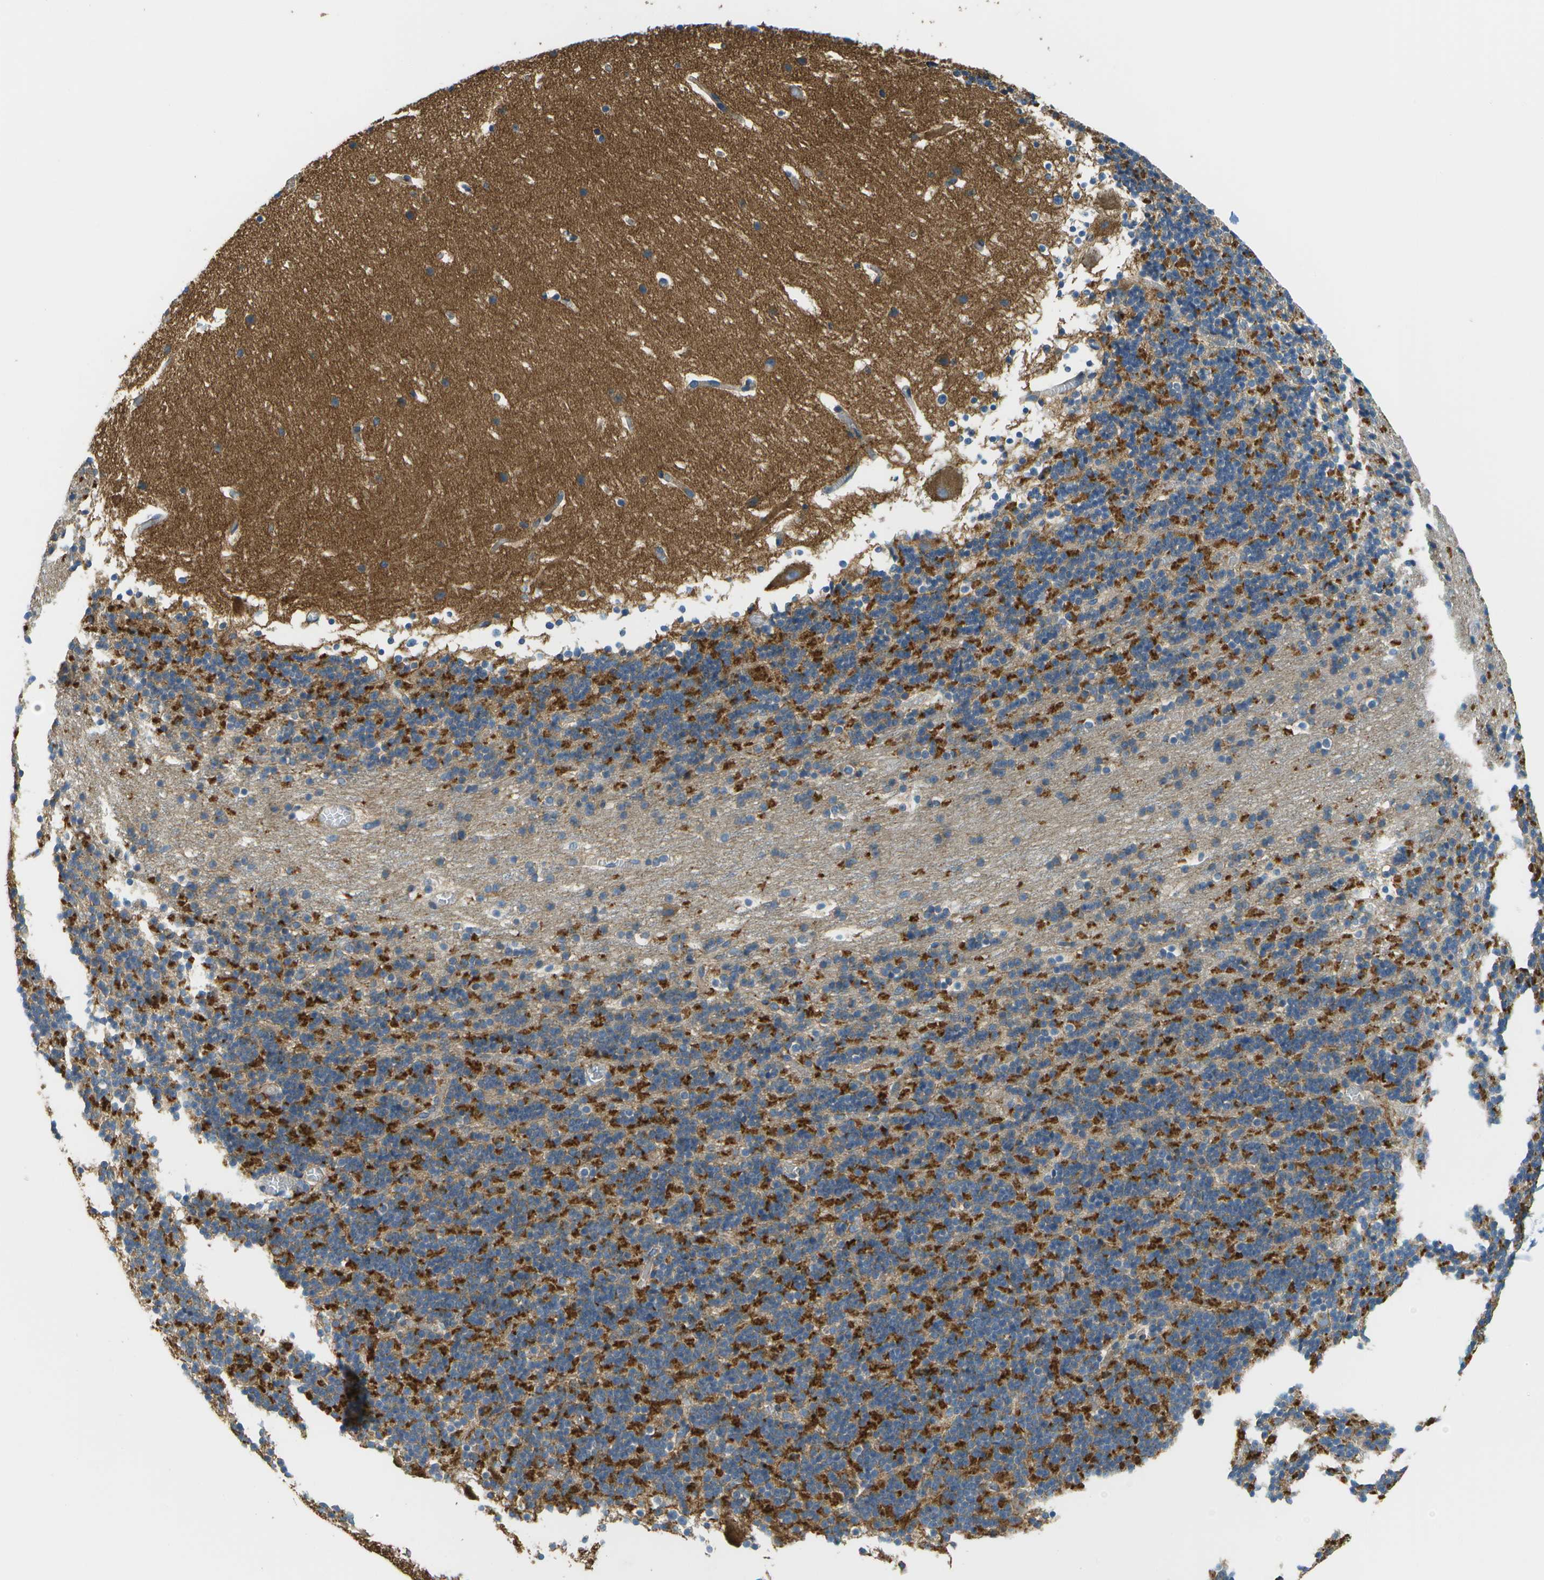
{"staining": {"intensity": "strong", "quantity": "25%-75%", "location": "cytoplasmic/membranous"}, "tissue": "cerebellum", "cell_type": "Cells in granular layer", "image_type": "normal", "snomed": [{"axis": "morphology", "description": "Normal tissue, NOS"}, {"axis": "topography", "description": "Cerebellum"}], "caption": "This histopathology image shows immunohistochemistry staining of normal human cerebellum, with high strong cytoplasmic/membranous staining in about 25%-75% of cells in granular layer.", "gene": "CLTC", "patient": {"sex": "male", "age": 45}}